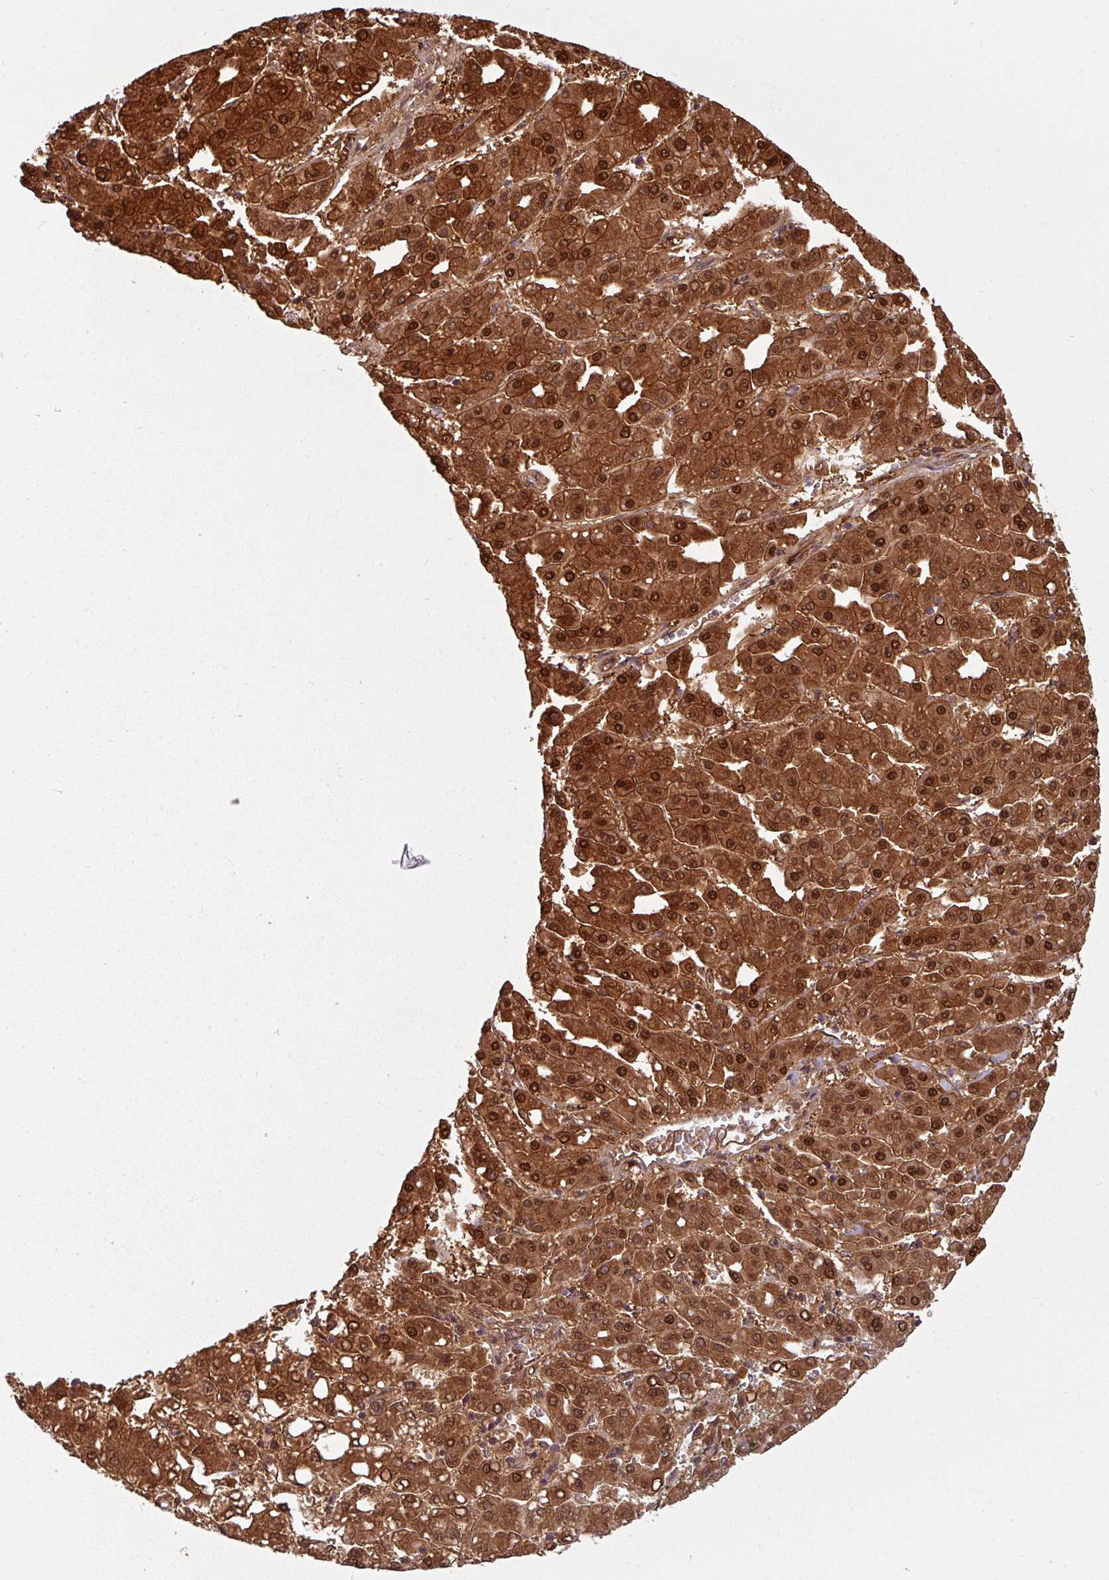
{"staining": {"intensity": "strong", "quantity": ">75%", "location": "cytoplasmic/membranous,nuclear"}, "tissue": "liver cancer", "cell_type": "Tumor cells", "image_type": "cancer", "snomed": [{"axis": "morphology", "description": "Carcinoma, Hepatocellular, NOS"}, {"axis": "topography", "description": "Liver"}], "caption": "IHC image of neoplastic tissue: liver cancer (hepatocellular carcinoma) stained using immunohistochemistry displays high levels of strong protein expression localized specifically in the cytoplasmic/membranous and nuclear of tumor cells, appearing as a cytoplasmic/membranous and nuclear brown color.", "gene": "KCTD11", "patient": {"sex": "male", "age": 65}}